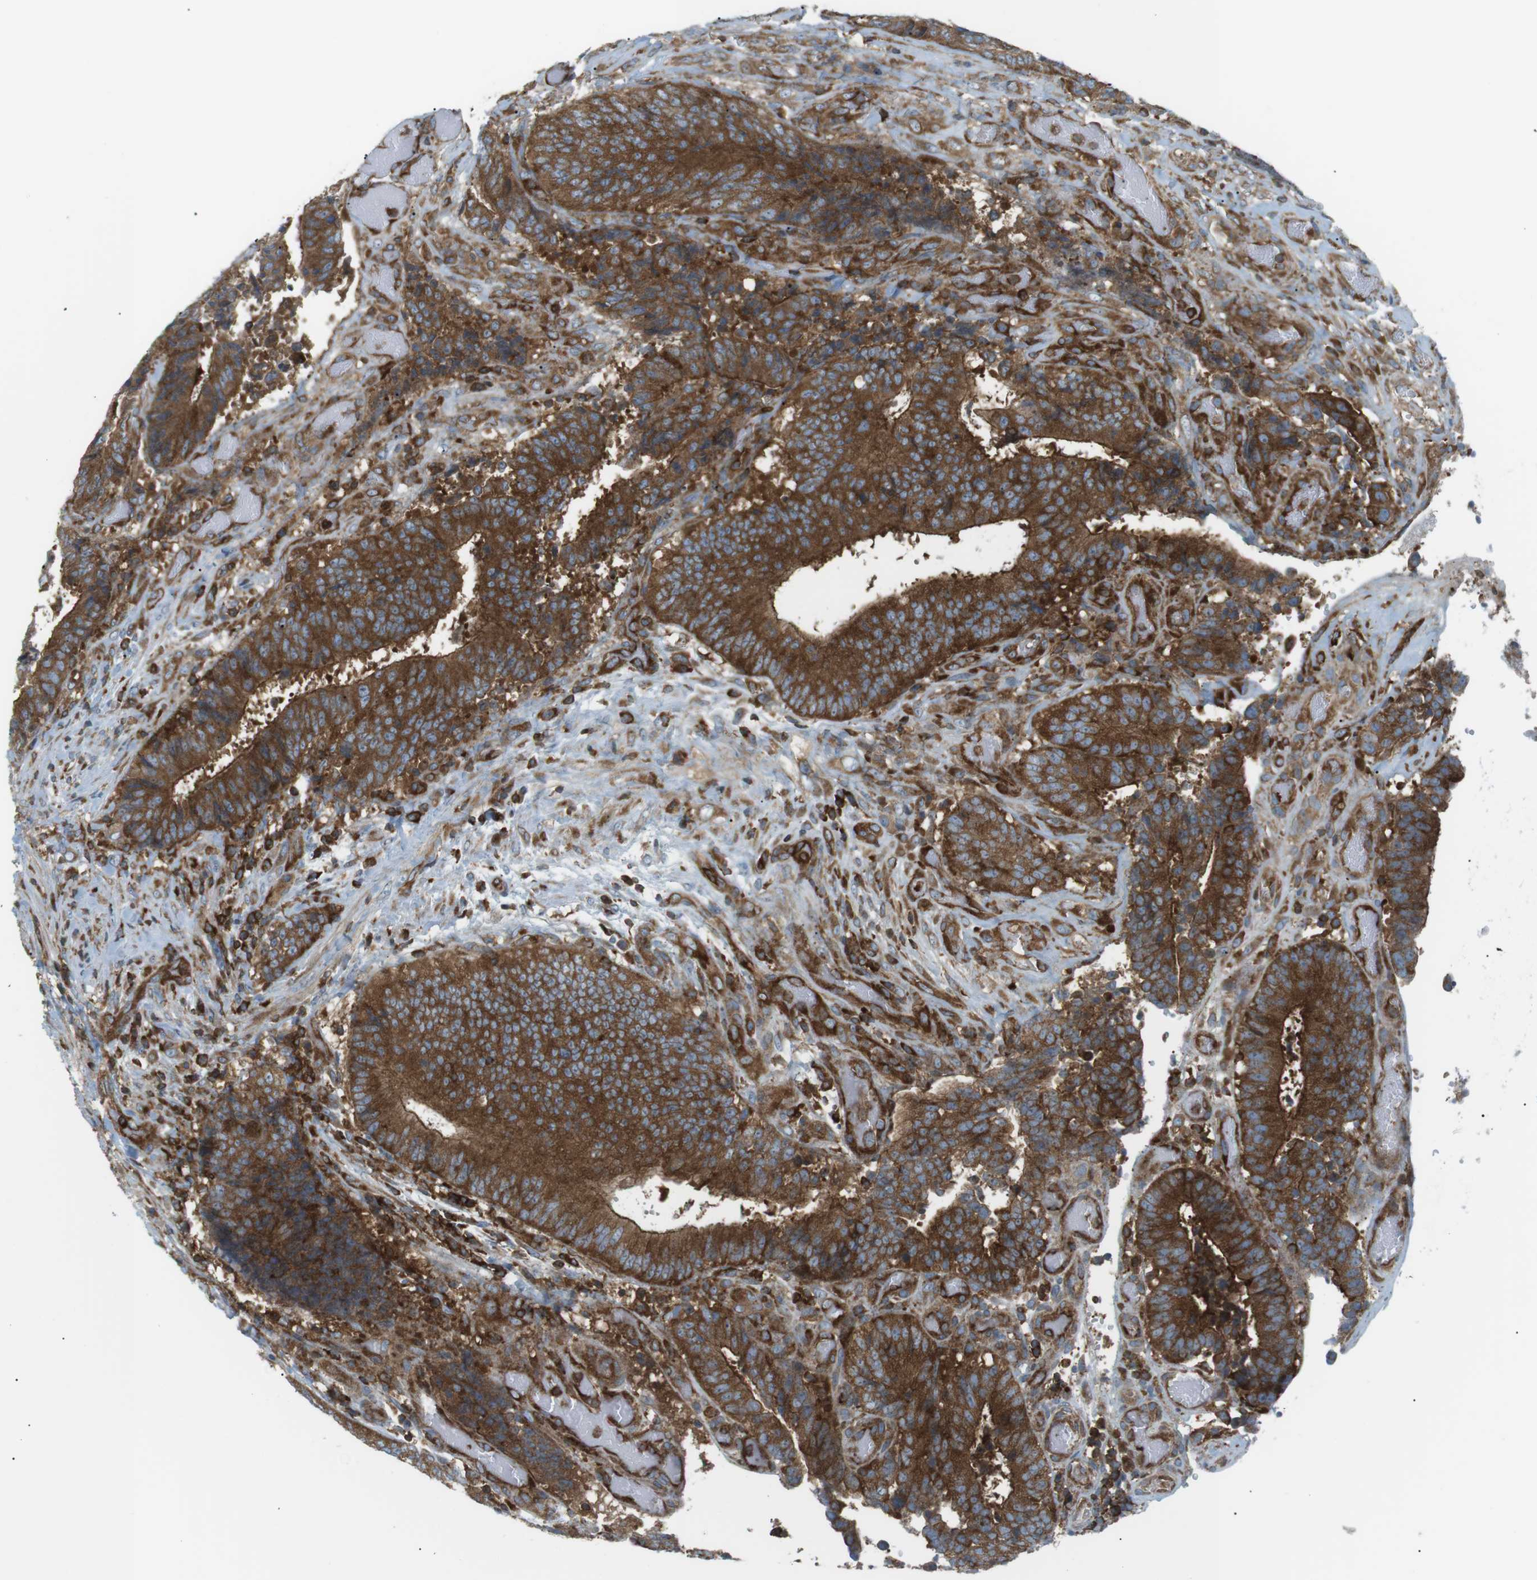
{"staining": {"intensity": "strong", "quantity": ">75%", "location": "cytoplasmic/membranous"}, "tissue": "colorectal cancer", "cell_type": "Tumor cells", "image_type": "cancer", "snomed": [{"axis": "morphology", "description": "Adenocarcinoma, NOS"}, {"axis": "topography", "description": "Rectum"}], "caption": "Brown immunohistochemical staining in human colorectal cancer reveals strong cytoplasmic/membranous expression in about >75% of tumor cells. Ihc stains the protein in brown and the nuclei are stained blue.", "gene": "FLII", "patient": {"sex": "male", "age": 72}}